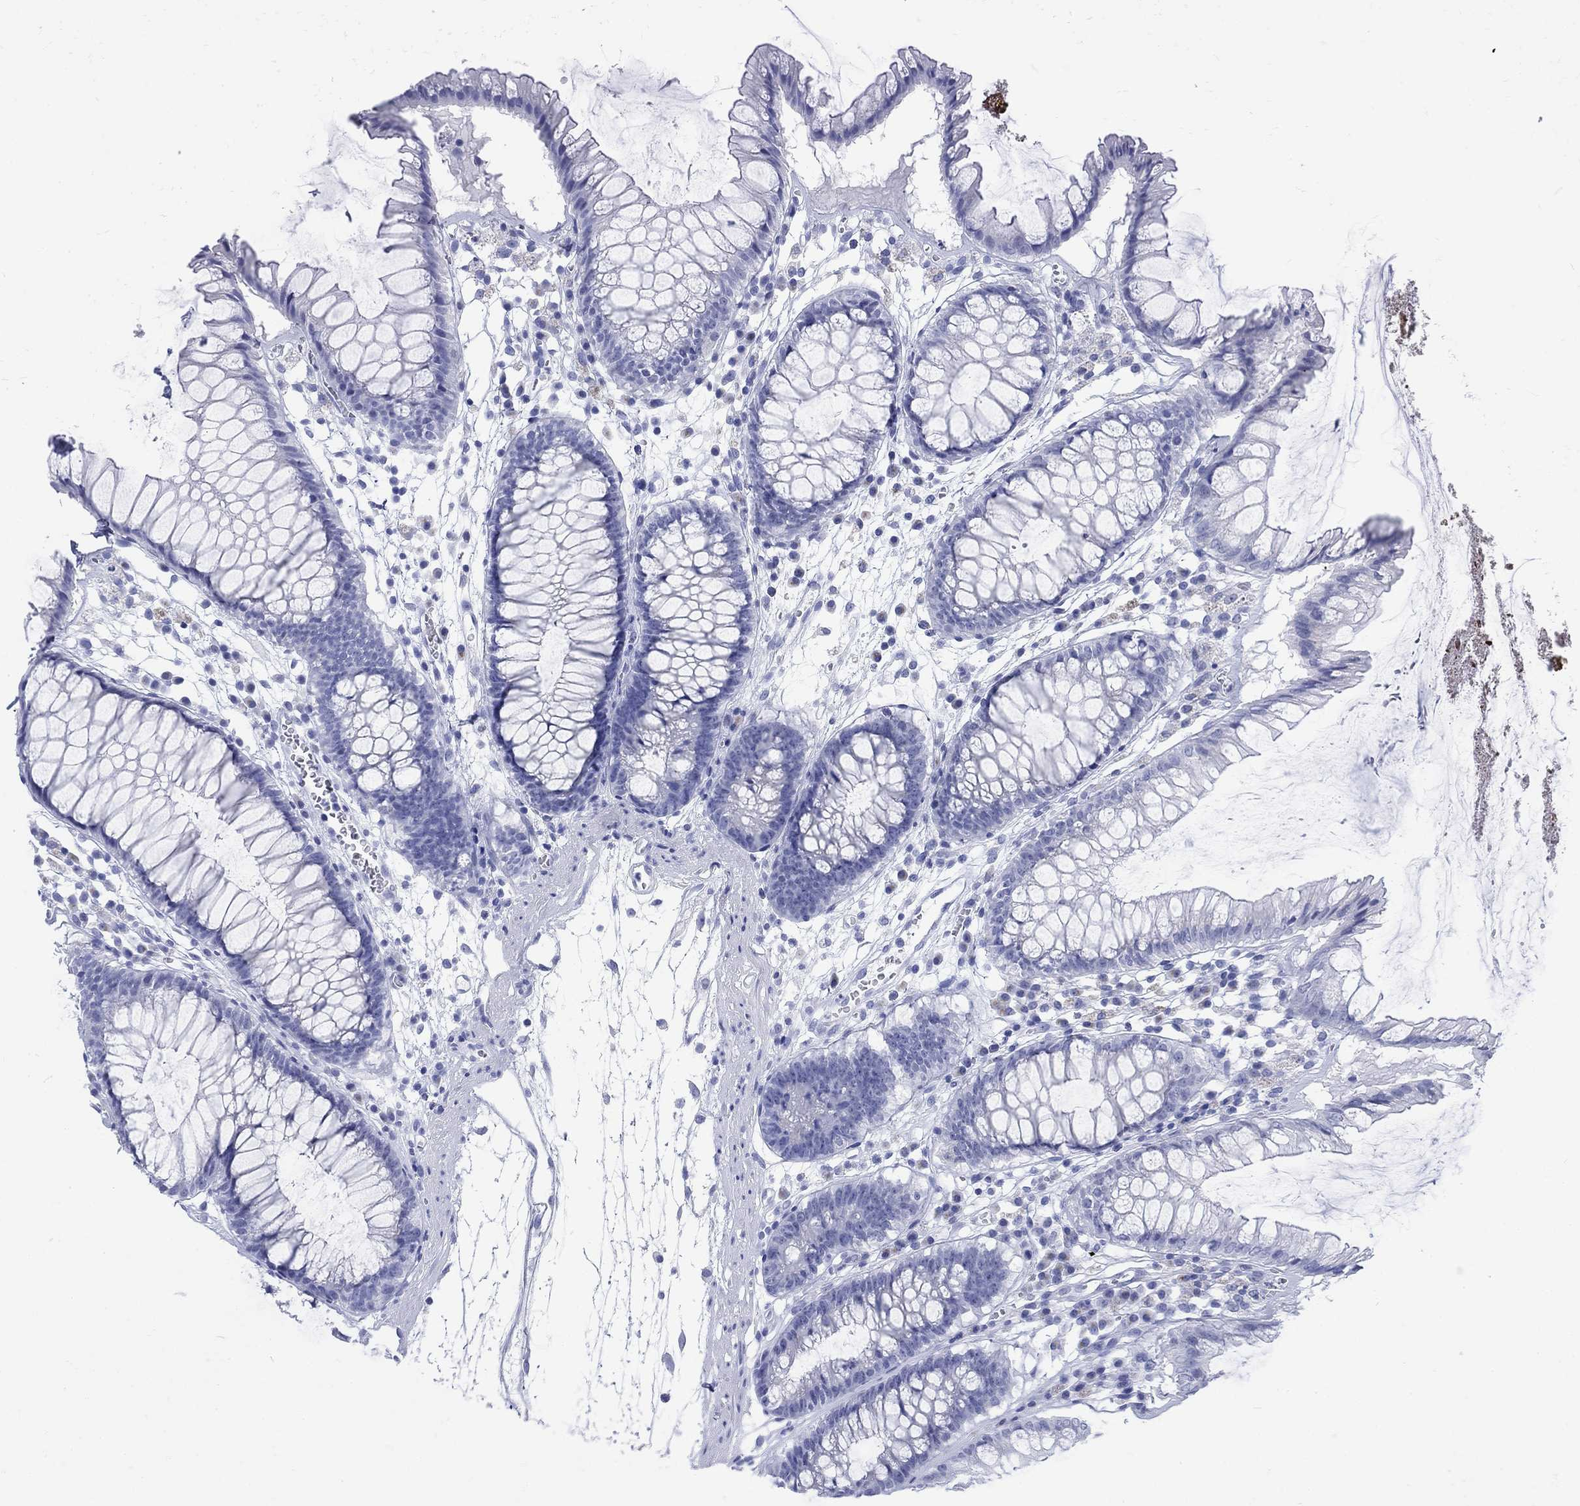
{"staining": {"intensity": "negative", "quantity": "none", "location": "none"}, "tissue": "colon", "cell_type": "Endothelial cells", "image_type": "normal", "snomed": [{"axis": "morphology", "description": "Normal tissue, NOS"}, {"axis": "morphology", "description": "Adenocarcinoma, NOS"}, {"axis": "topography", "description": "Colon"}], "caption": "The image reveals no significant positivity in endothelial cells of colon. (DAB (3,3'-diaminobenzidine) immunohistochemistry (IHC) with hematoxylin counter stain).", "gene": "KRT76", "patient": {"sex": "male", "age": 65}}